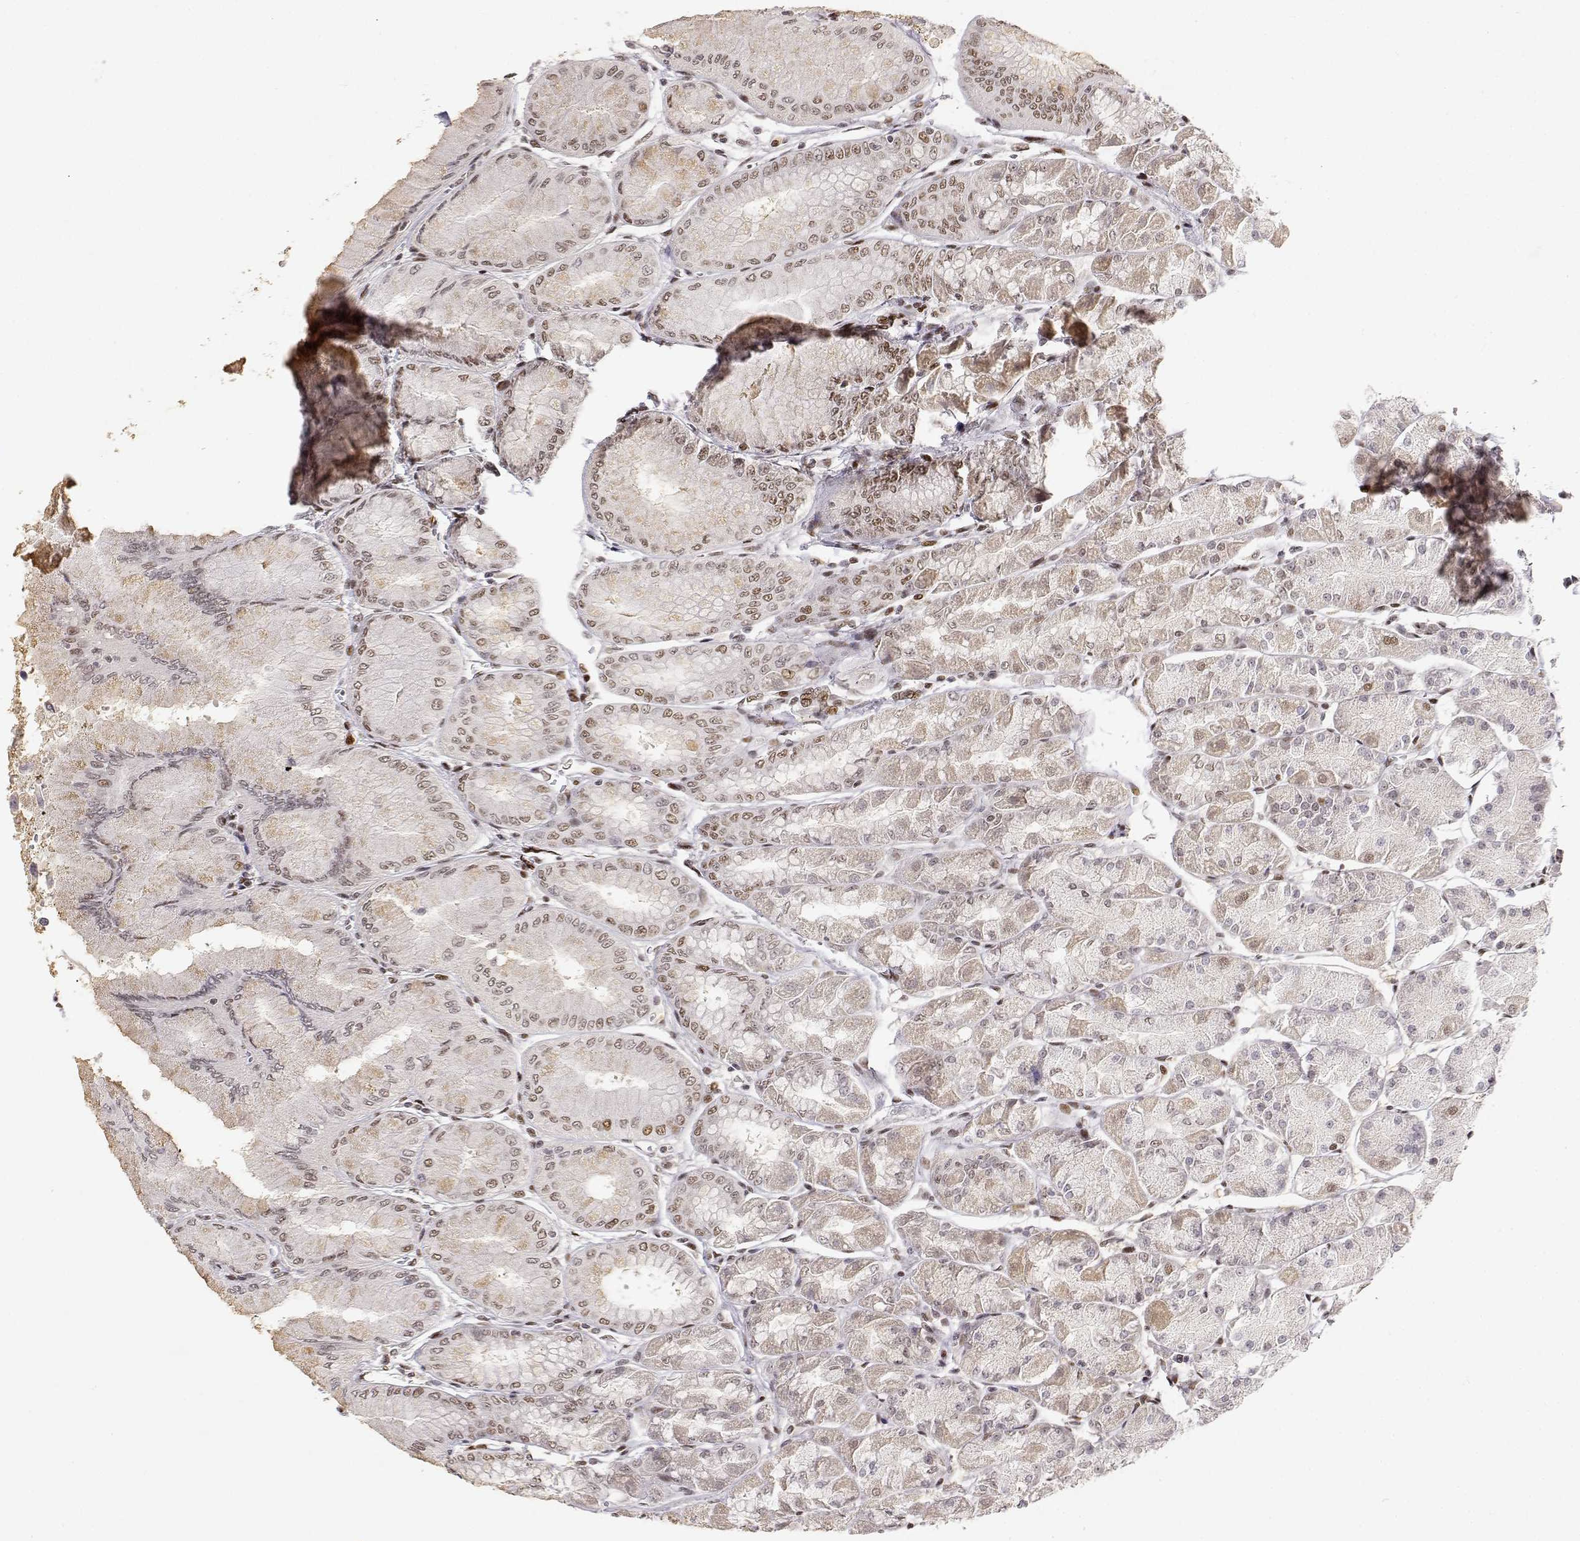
{"staining": {"intensity": "weak", "quantity": ">75%", "location": "nuclear"}, "tissue": "stomach", "cell_type": "Glandular cells", "image_type": "normal", "snomed": [{"axis": "morphology", "description": "Normal tissue, NOS"}, {"axis": "topography", "description": "Stomach, upper"}], "caption": "The image shows immunohistochemical staining of normal stomach. There is weak nuclear expression is identified in about >75% of glandular cells.", "gene": "RSF1", "patient": {"sex": "male", "age": 60}}